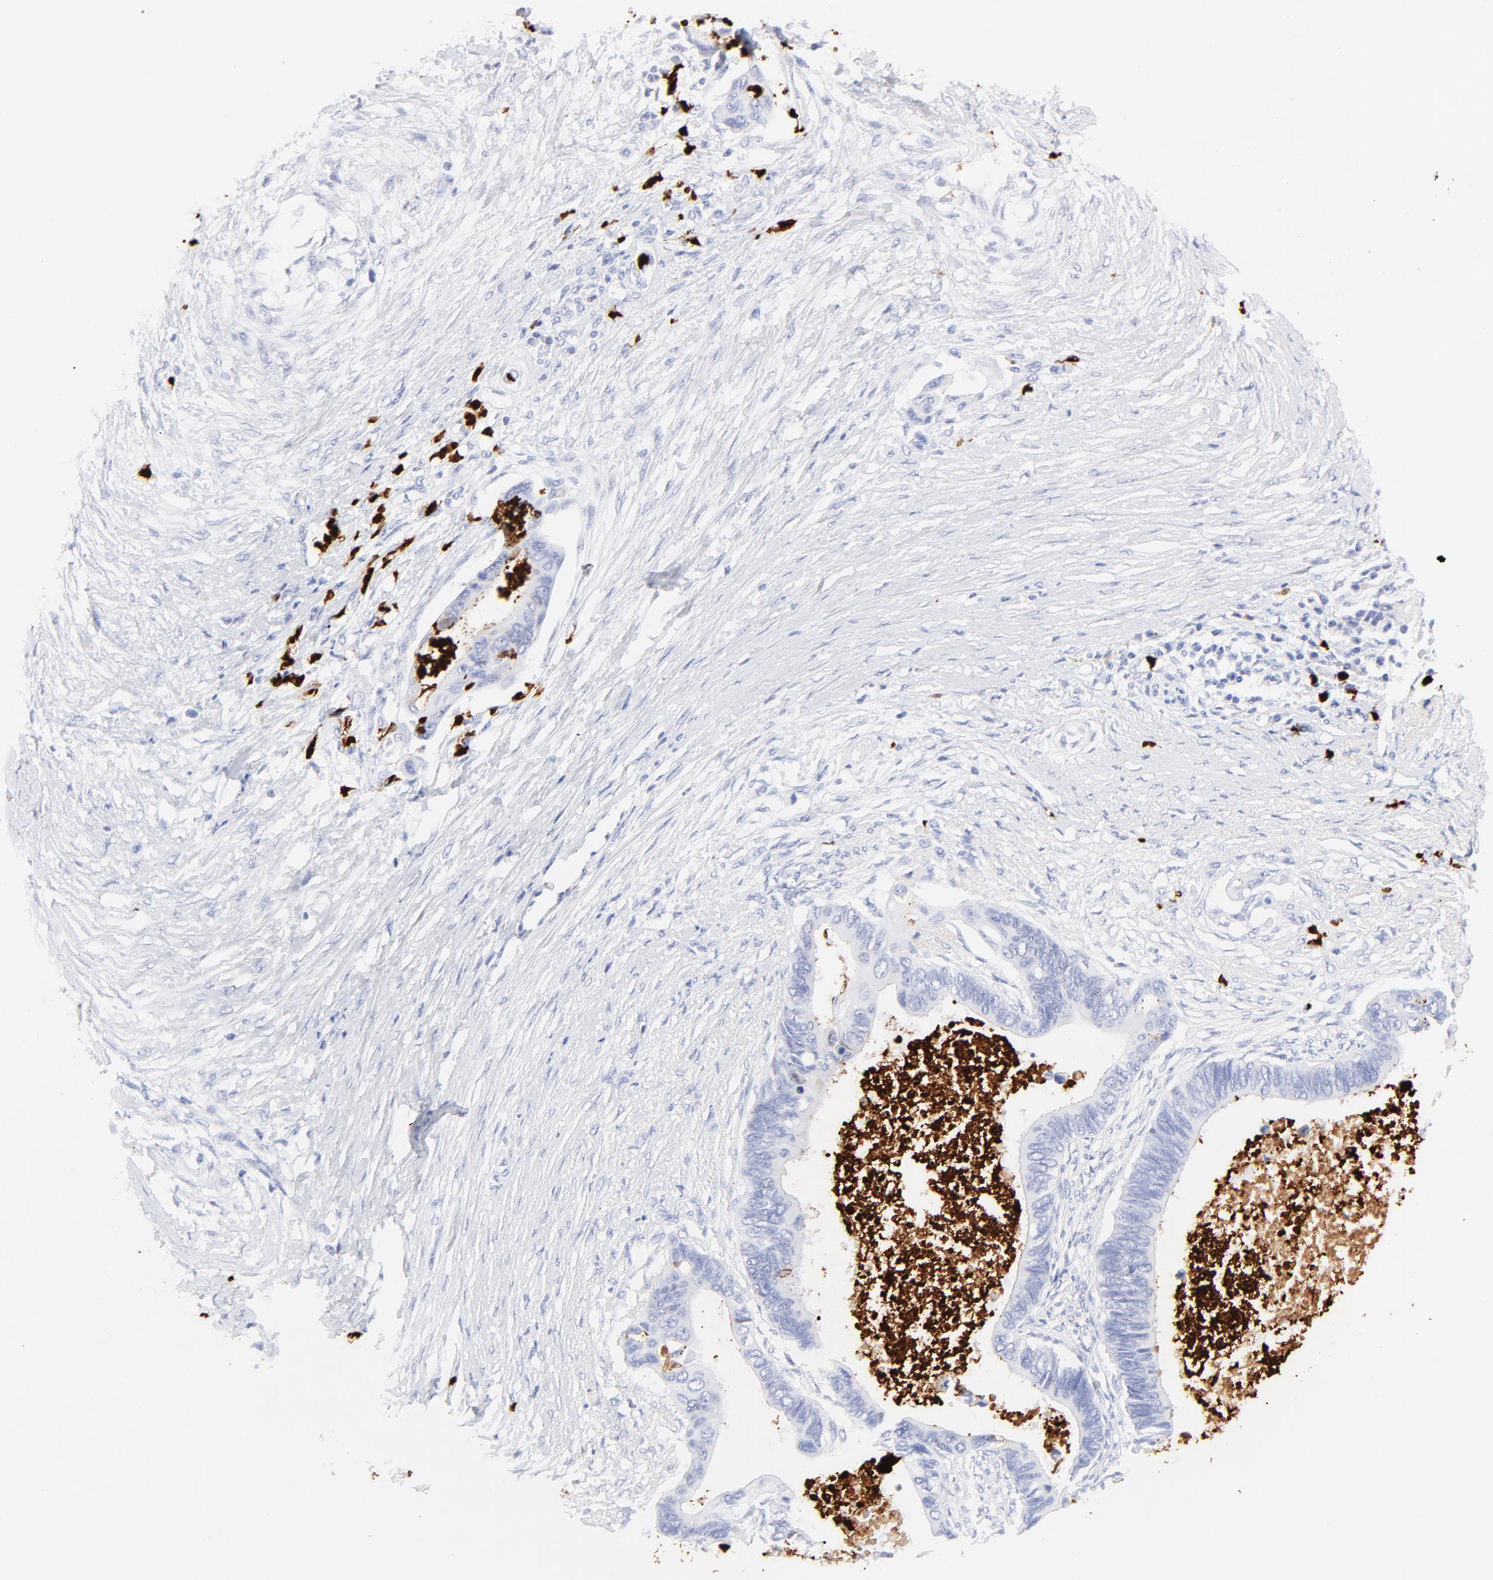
{"staining": {"intensity": "negative", "quantity": "none", "location": "none"}, "tissue": "pancreatic cancer", "cell_type": "Tumor cells", "image_type": "cancer", "snomed": [{"axis": "morphology", "description": "Adenocarcinoma, NOS"}, {"axis": "topography", "description": "Pancreas"}], "caption": "Histopathology image shows no significant protein expression in tumor cells of adenocarcinoma (pancreatic). The staining was performed using DAB (3,3'-diaminobenzidine) to visualize the protein expression in brown, while the nuclei were stained in blue with hematoxylin (Magnification: 20x).", "gene": "S100A12", "patient": {"sex": "female", "age": 70}}